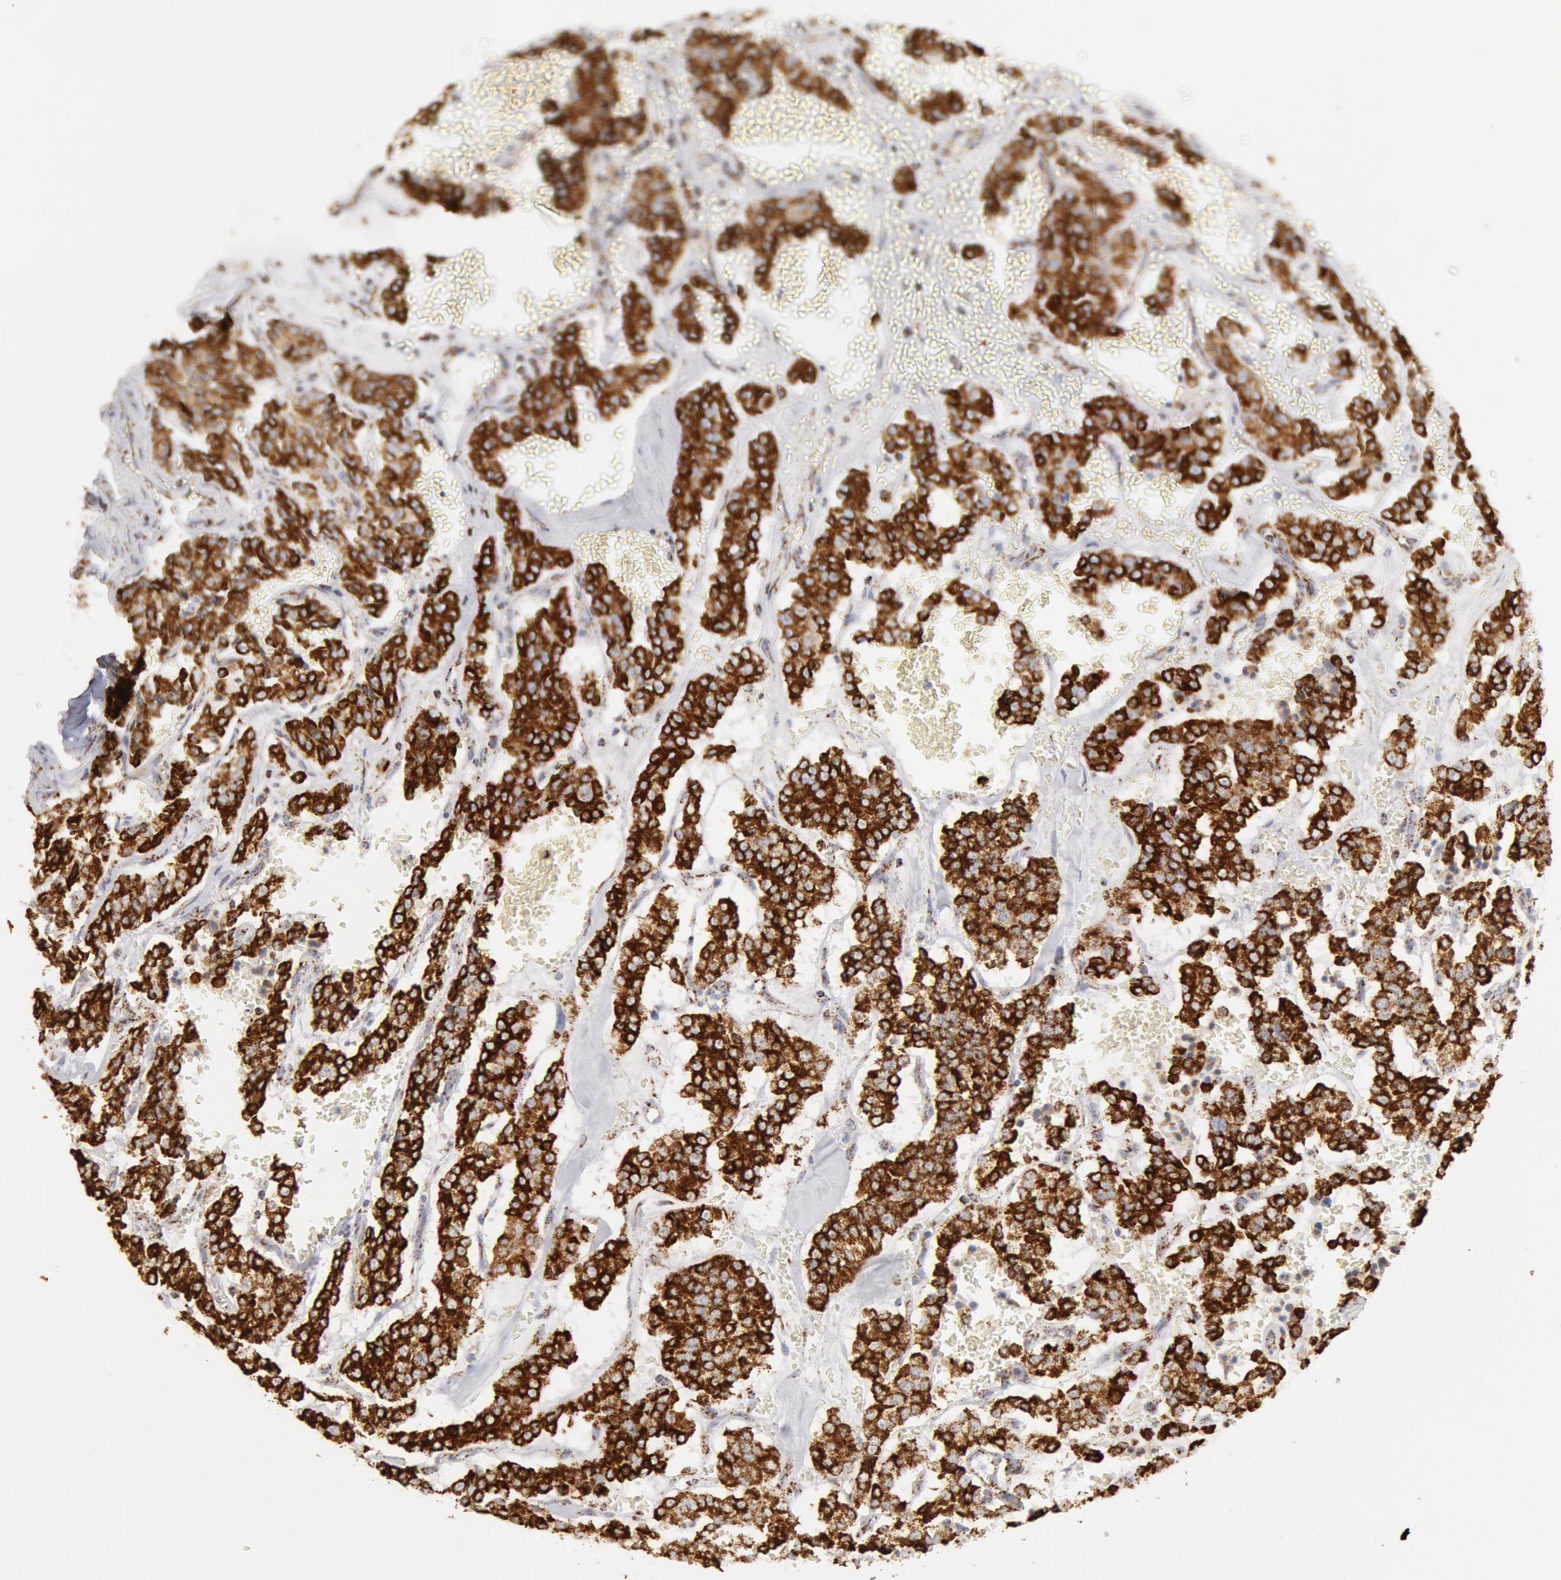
{"staining": {"intensity": "strong", "quantity": ">75%", "location": "cytoplasmic/membranous"}, "tissue": "carcinoid", "cell_type": "Tumor cells", "image_type": "cancer", "snomed": [{"axis": "morphology", "description": "Carcinoid, malignant, NOS"}, {"axis": "topography", "description": "Bronchus"}], "caption": "Human carcinoid (malignant) stained with a brown dye demonstrates strong cytoplasmic/membranous positive staining in approximately >75% of tumor cells.", "gene": "ATP5F1B", "patient": {"sex": "male", "age": 55}}